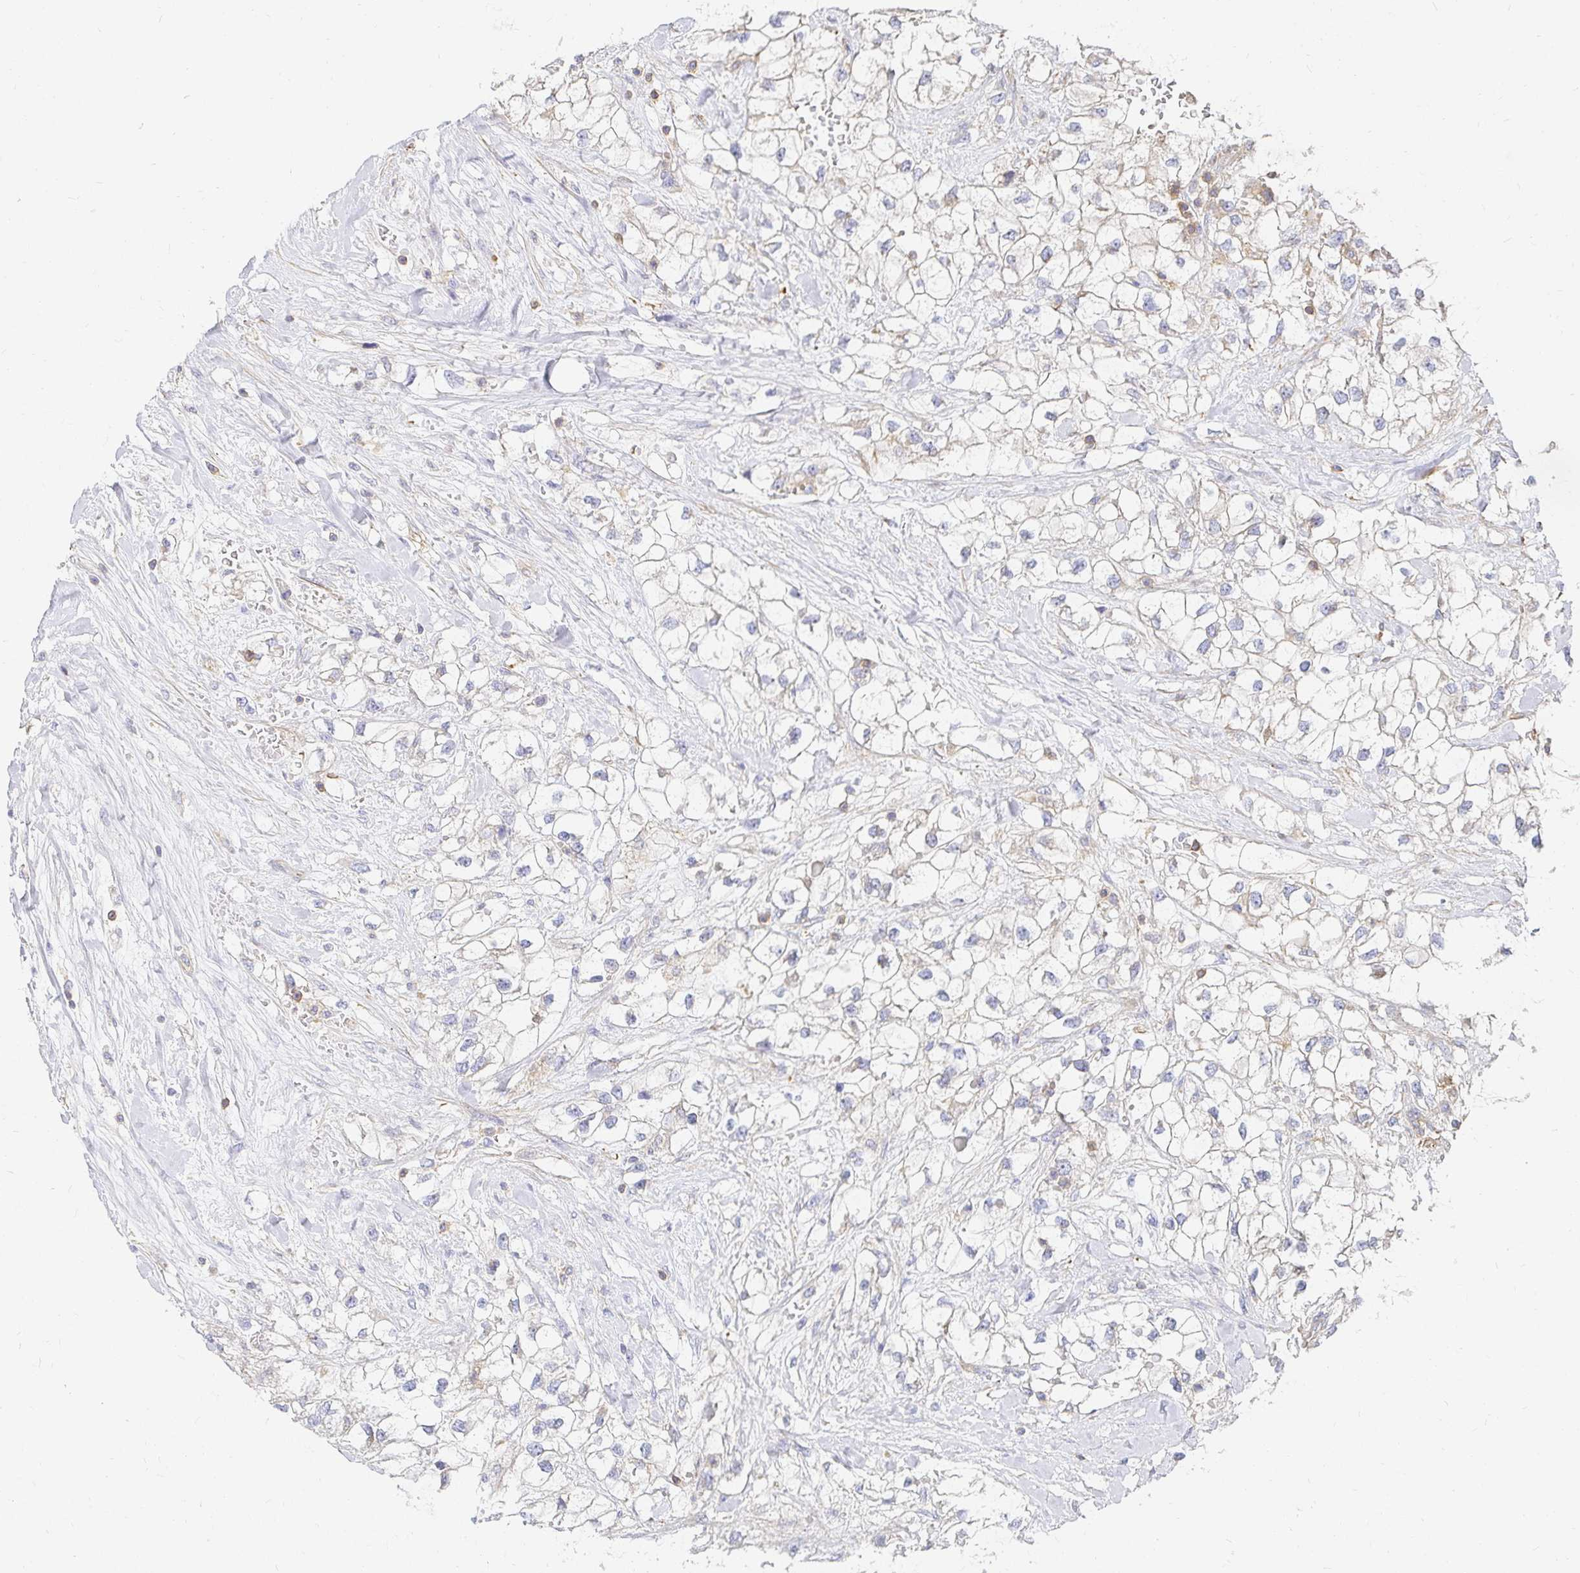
{"staining": {"intensity": "weak", "quantity": "<25%", "location": "cytoplasmic/membranous"}, "tissue": "renal cancer", "cell_type": "Tumor cells", "image_type": "cancer", "snomed": [{"axis": "morphology", "description": "Adenocarcinoma, NOS"}, {"axis": "topography", "description": "Kidney"}], "caption": "Tumor cells are negative for protein expression in human renal adenocarcinoma. (DAB IHC visualized using brightfield microscopy, high magnification).", "gene": "TSPAN19", "patient": {"sex": "male", "age": 59}}